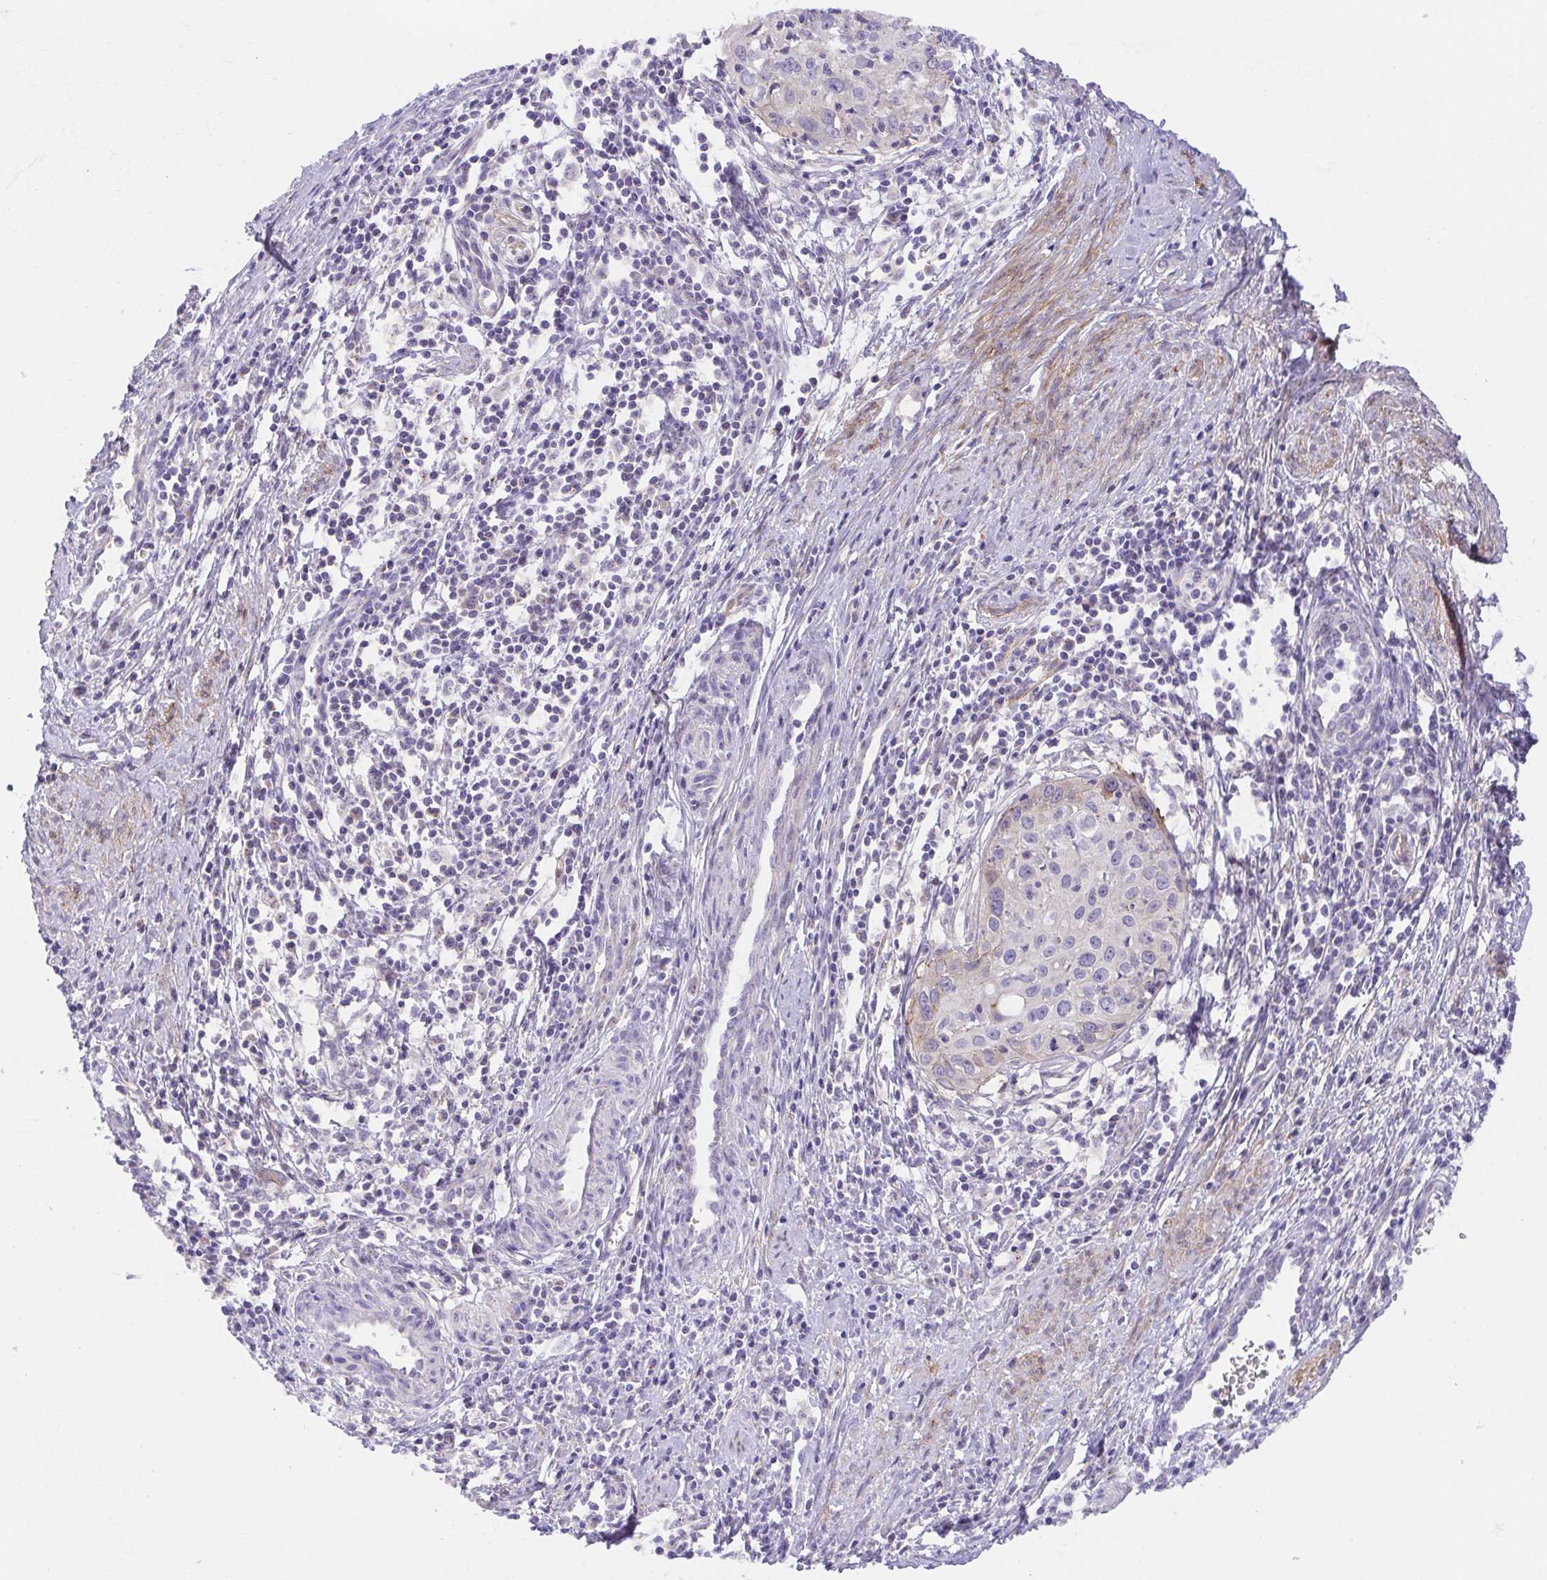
{"staining": {"intensity": "negative", "quantity": "none", "location": "none"}, "tissue": "cervical cancer", "cell_type": "Tumor cells", "image_type": "cancer", "snomed": [{"axis": "morphology", "description": "Squamous cell carcinoma, NOS"}, {"axis": "topography", "description": "Cervix"}], "caption": "Immunohistochemistry of human cervical cancer (squamous cell carcinoma) exhibits no positivity in tumor cells. The staining is performed using DAB (3,3'-diaminobenzidine) brown chromogen with nuclei counter-stained in using hematoxylin.", "gene": "SLC13A1", "patient": {"sex": "female", "age": 40}}